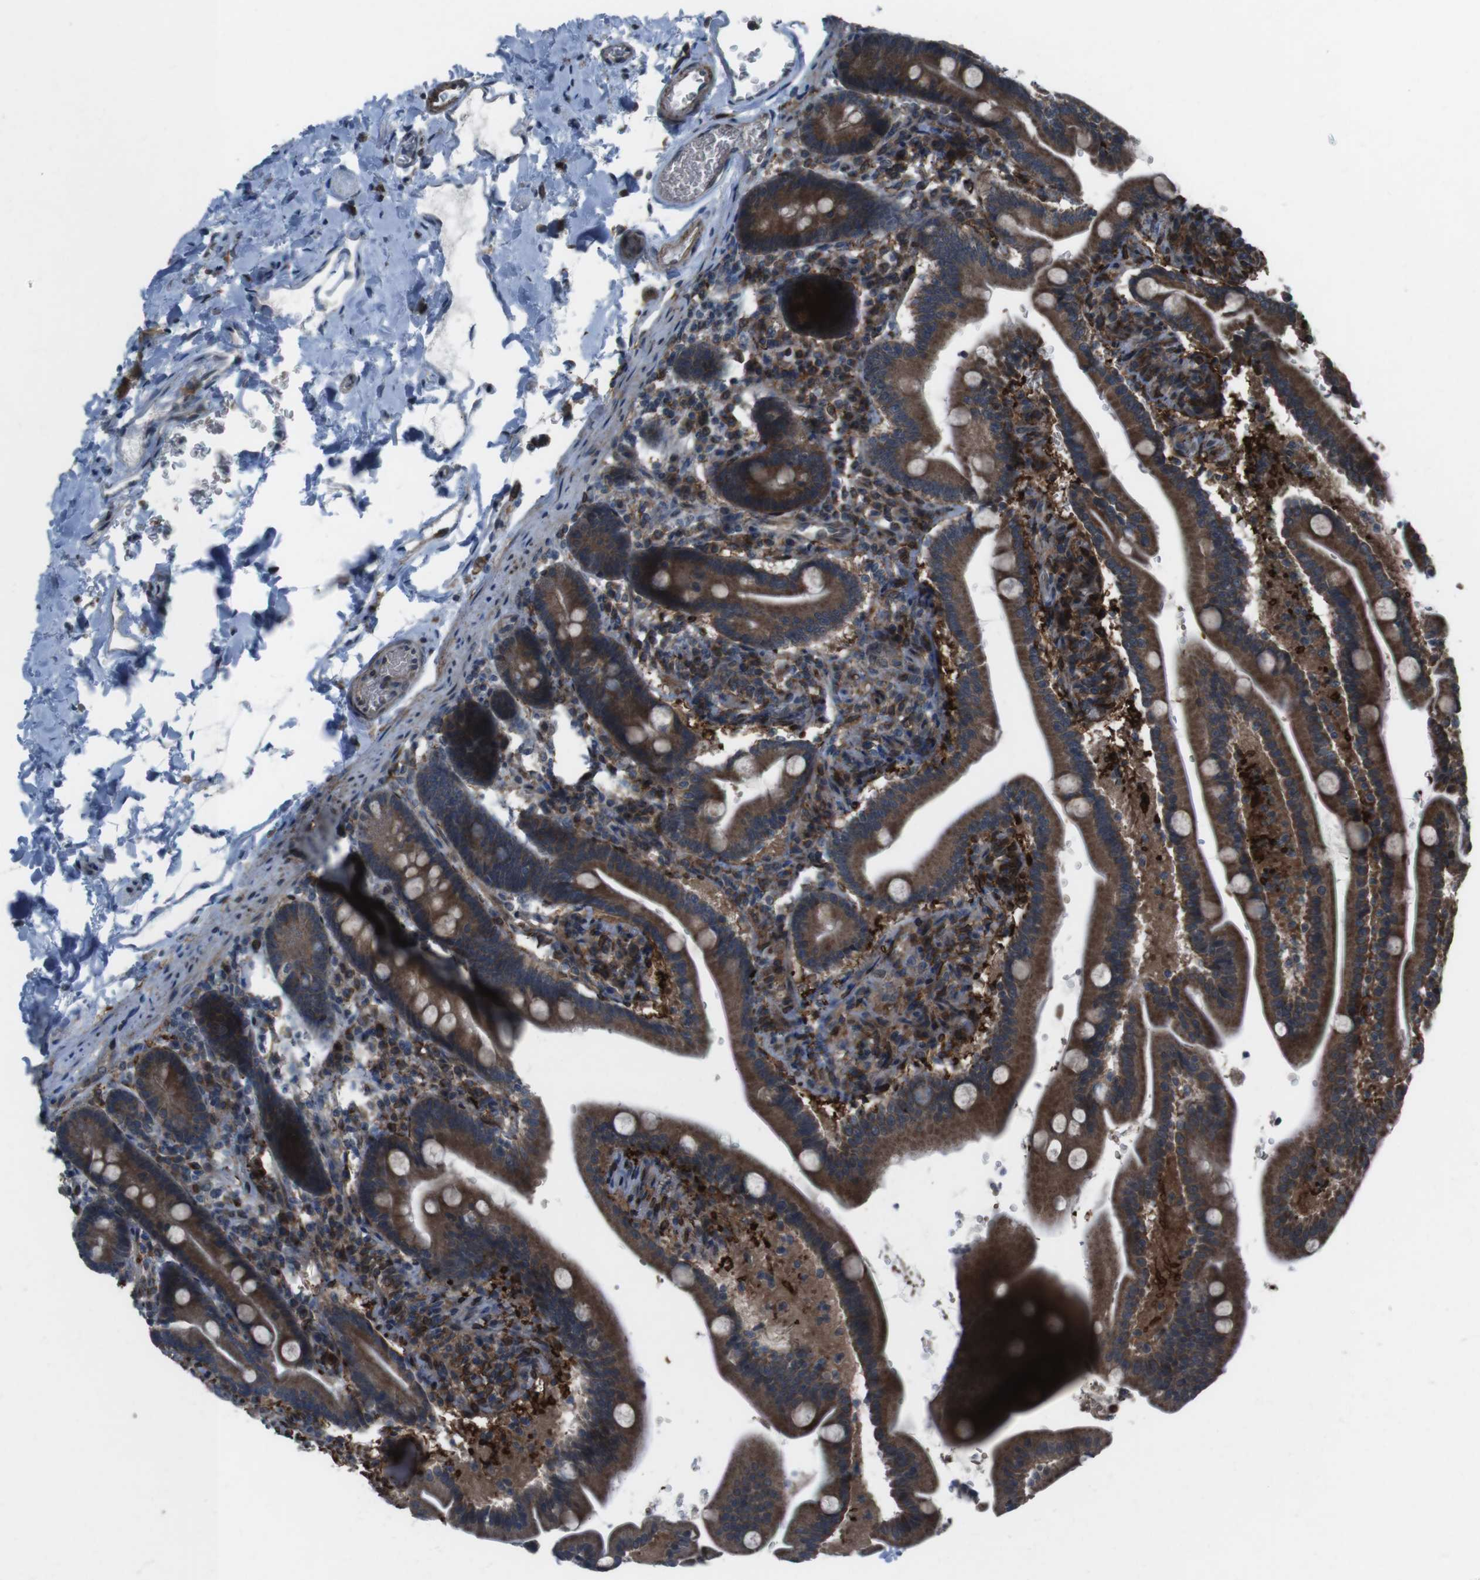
{"staining": {"intensity": "strong", "quantity": ">75%", "location": "cytoplasmic/membranous"}, "tissue": "duodenum", "cell_type": "Glandular cells", "image_type": "normal", "snomed": [{"axis": "morphology", "description": "Normal tissue, NOS"}, {"axis": "topography", "description": "Duodenum"}], "caption": "Immunohistochemistry histopathology image of benign duodenum: duodenum stained using immunohistochemistry (IHC) shows high levels of strong protein expression localized specifically in the cytoplasmic/membranous of glandular cells, appearing as a cytoplasmic/membranous brown color.", "gene": "GDF10", "patient": {"sex": "male", "age": 54}}